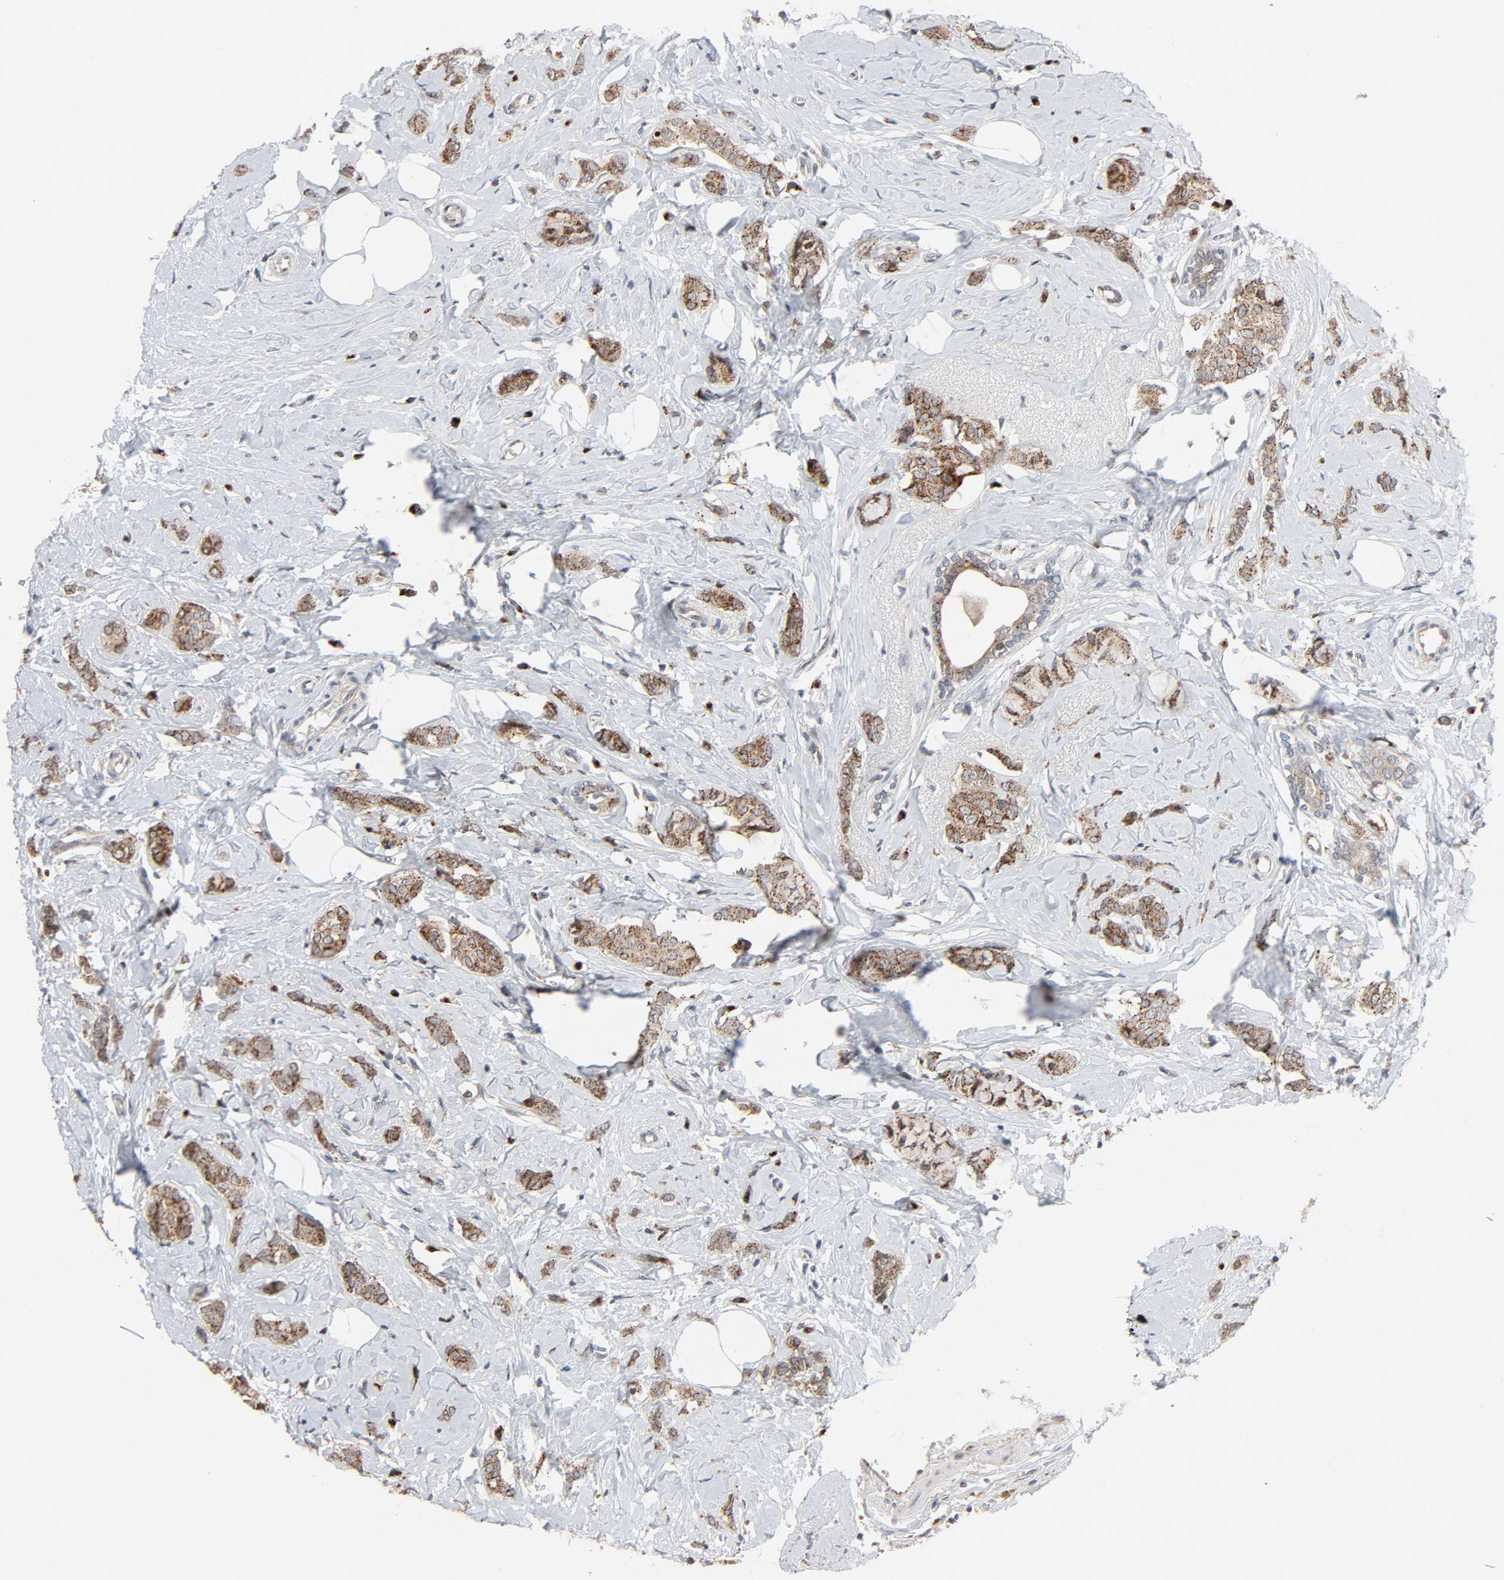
{"staining": {"intensity": "moderate", "quantity": ">75%", "location": "cytoplasmic/membranous"}, "tissue": "breast cancer", "cell_type": "Tumor cells", "image_type": "cancer", "snomed": [{"axis": "morphology", "description": "Lobular carcinoma"}, {"axis": "topography", "description": "Breast"}], "caption": "Tumor cells exhibit medium levels of moderate cytoplasmic/membranous positivity in approximately >75% of cells in human breast cancer.", "gene": "RPL12", "patient": {"sex": "female", "age": 60}}